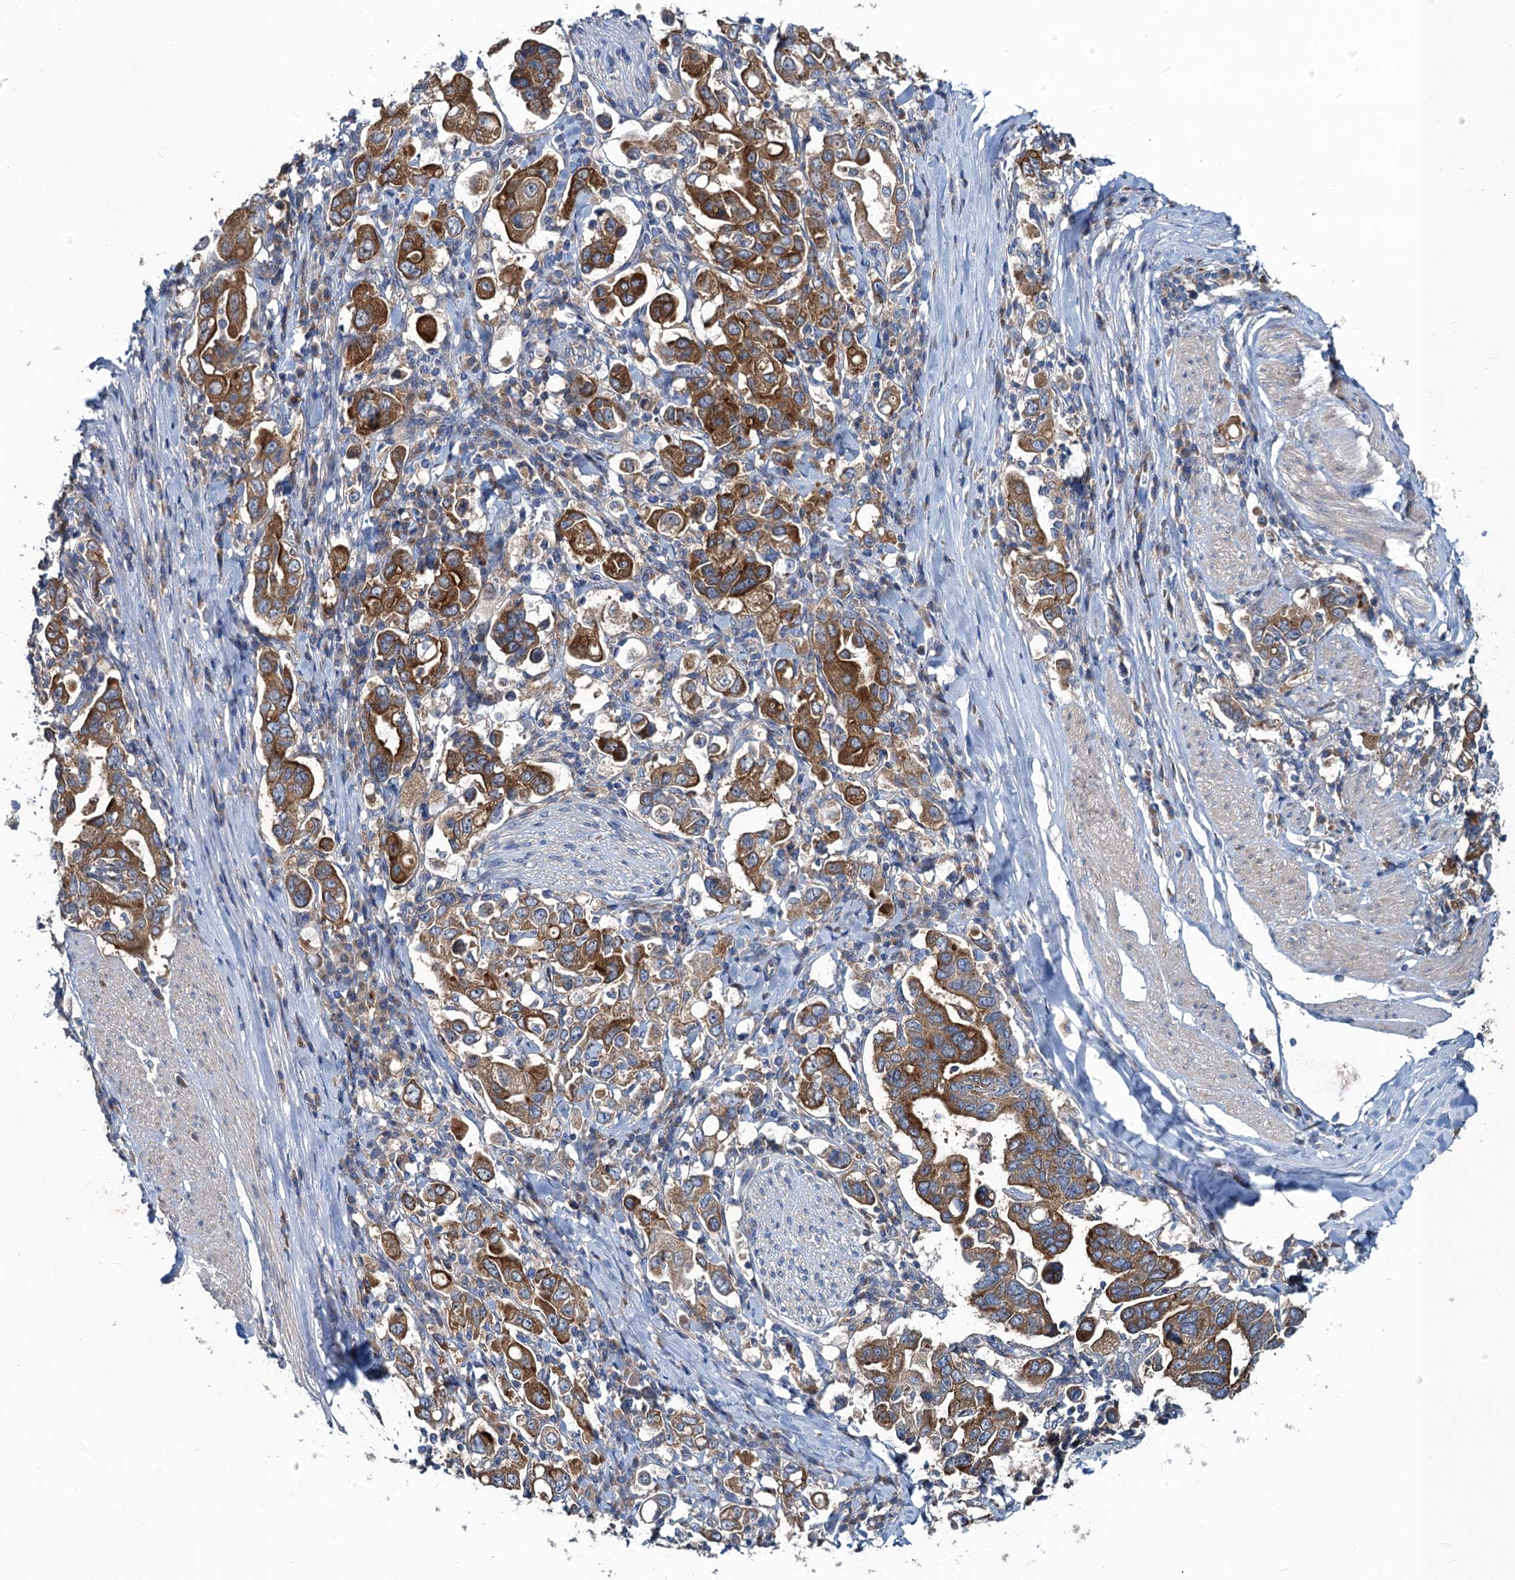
{"staining": {"intensity": "strong", "quantity": ">75%", "location": "cytoplasmic/membranous"}, "tissue": "stomach cancer", "cell_type": "Tumor cells", "image_type": "cancer", "snomed": [{"axis": "morphology", "description": "Adenocarcinoma, NOS"}, {"axis": "topography", "description": "Stomach, upper"}], "caption": "Immunohistochemical staining of stomach cancer demonstrates high levels of strong cytoplasmic/membranous expression in approximately >75% of tumor cells.", "gene": "SNAP29", "patient": {"sex": "male", "age": 62}}